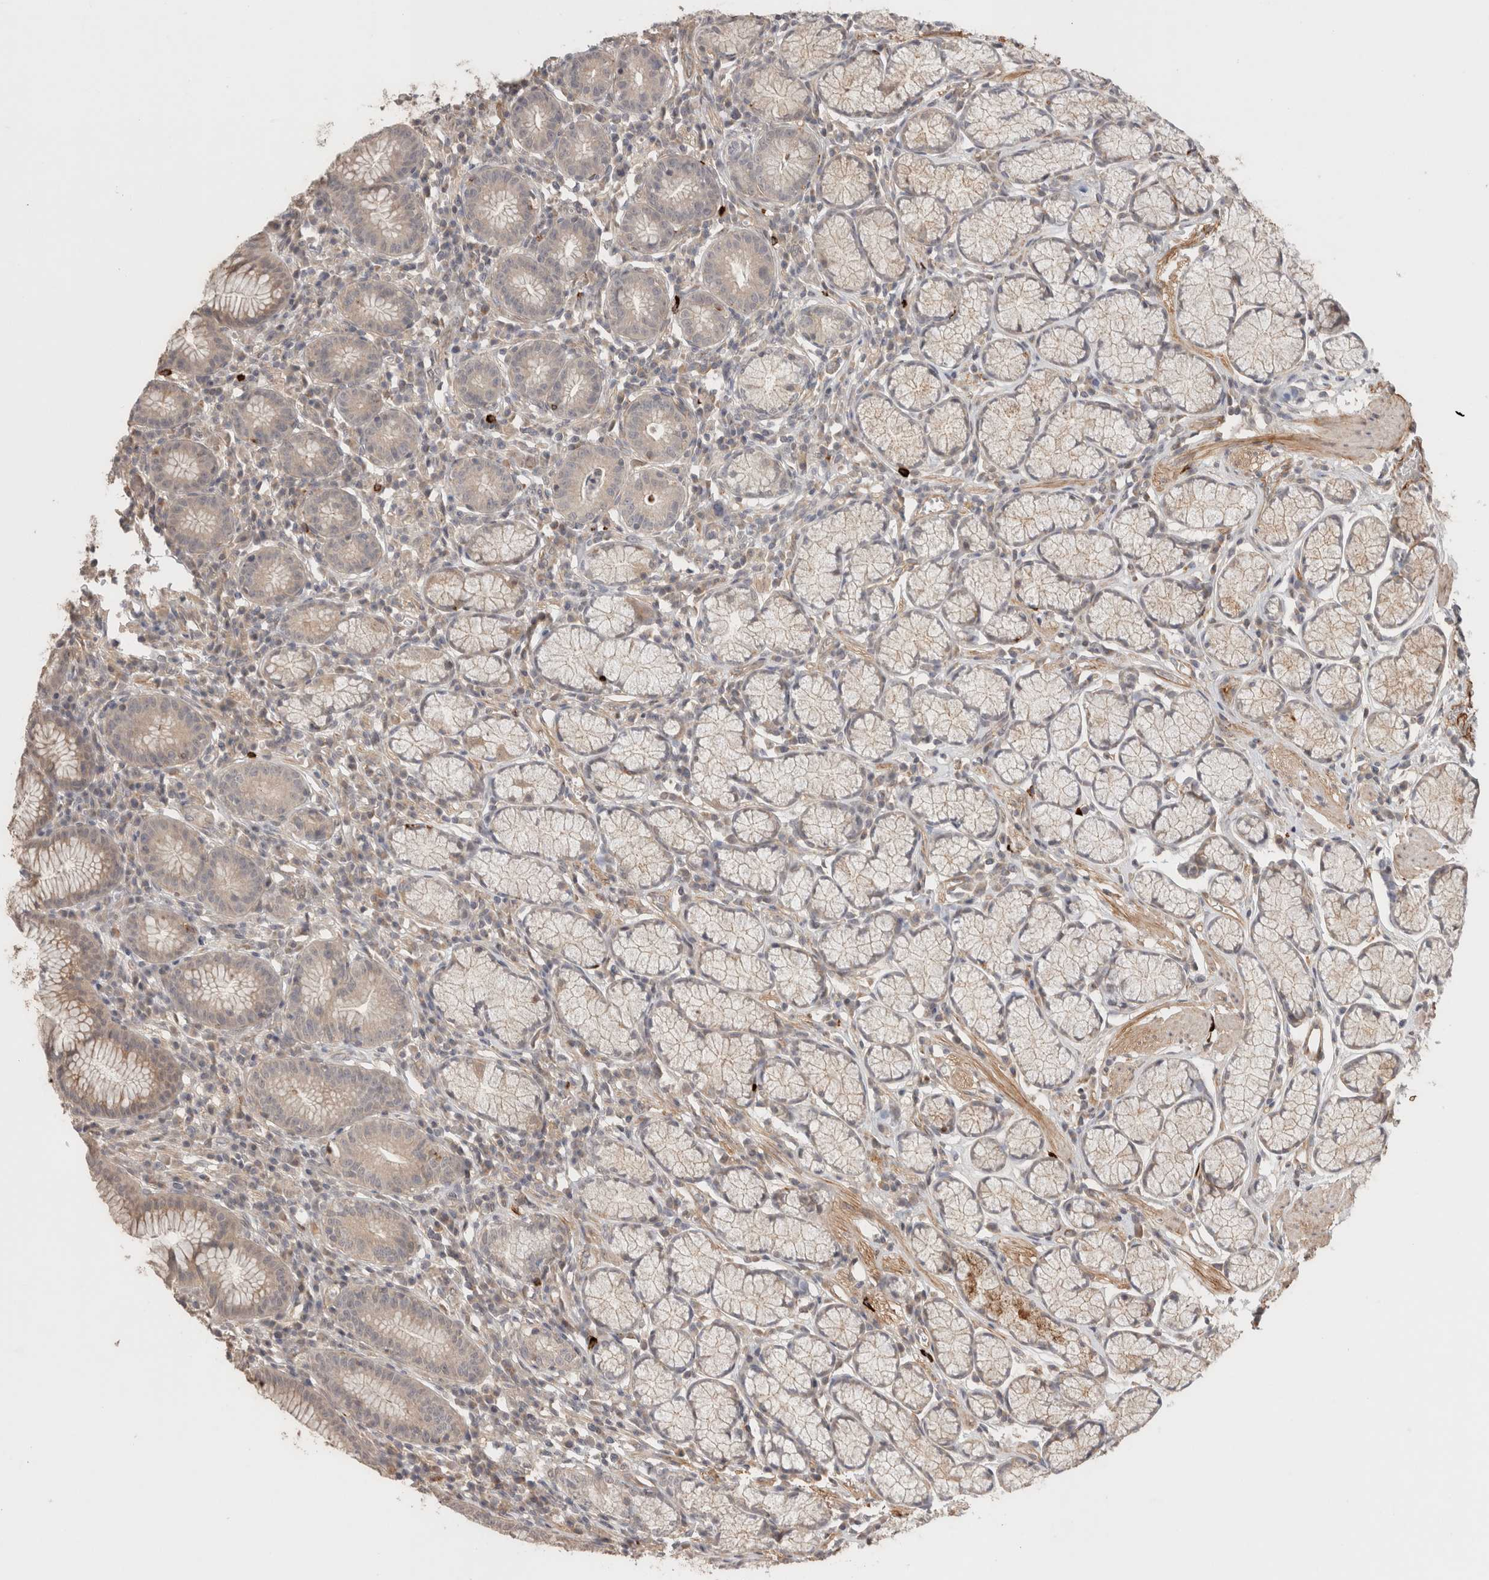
{"staining": {"intensity": "moderate", "quantity": "25%-75%", "location": "cytoplasmic/membranous"}, "tissue": "stomach", "cell_type": "Glandular cells", "image_type": "normal", "snomed": [{"axis": "morphology", "description": "Normal tissue, NOS"}, {"axis": "topography", "description": "Stomach"}], "caption": "Brown immunohistochemical staining in benign stomach demonstrates moderate cytoplasmic/membranous staining in approximately 25%-75% of glandular cells. (DAB IHC with brightfield microscopy, high magnification).", "gene": "HSPG2", "patient": {"sex": "male", "age": 55}}